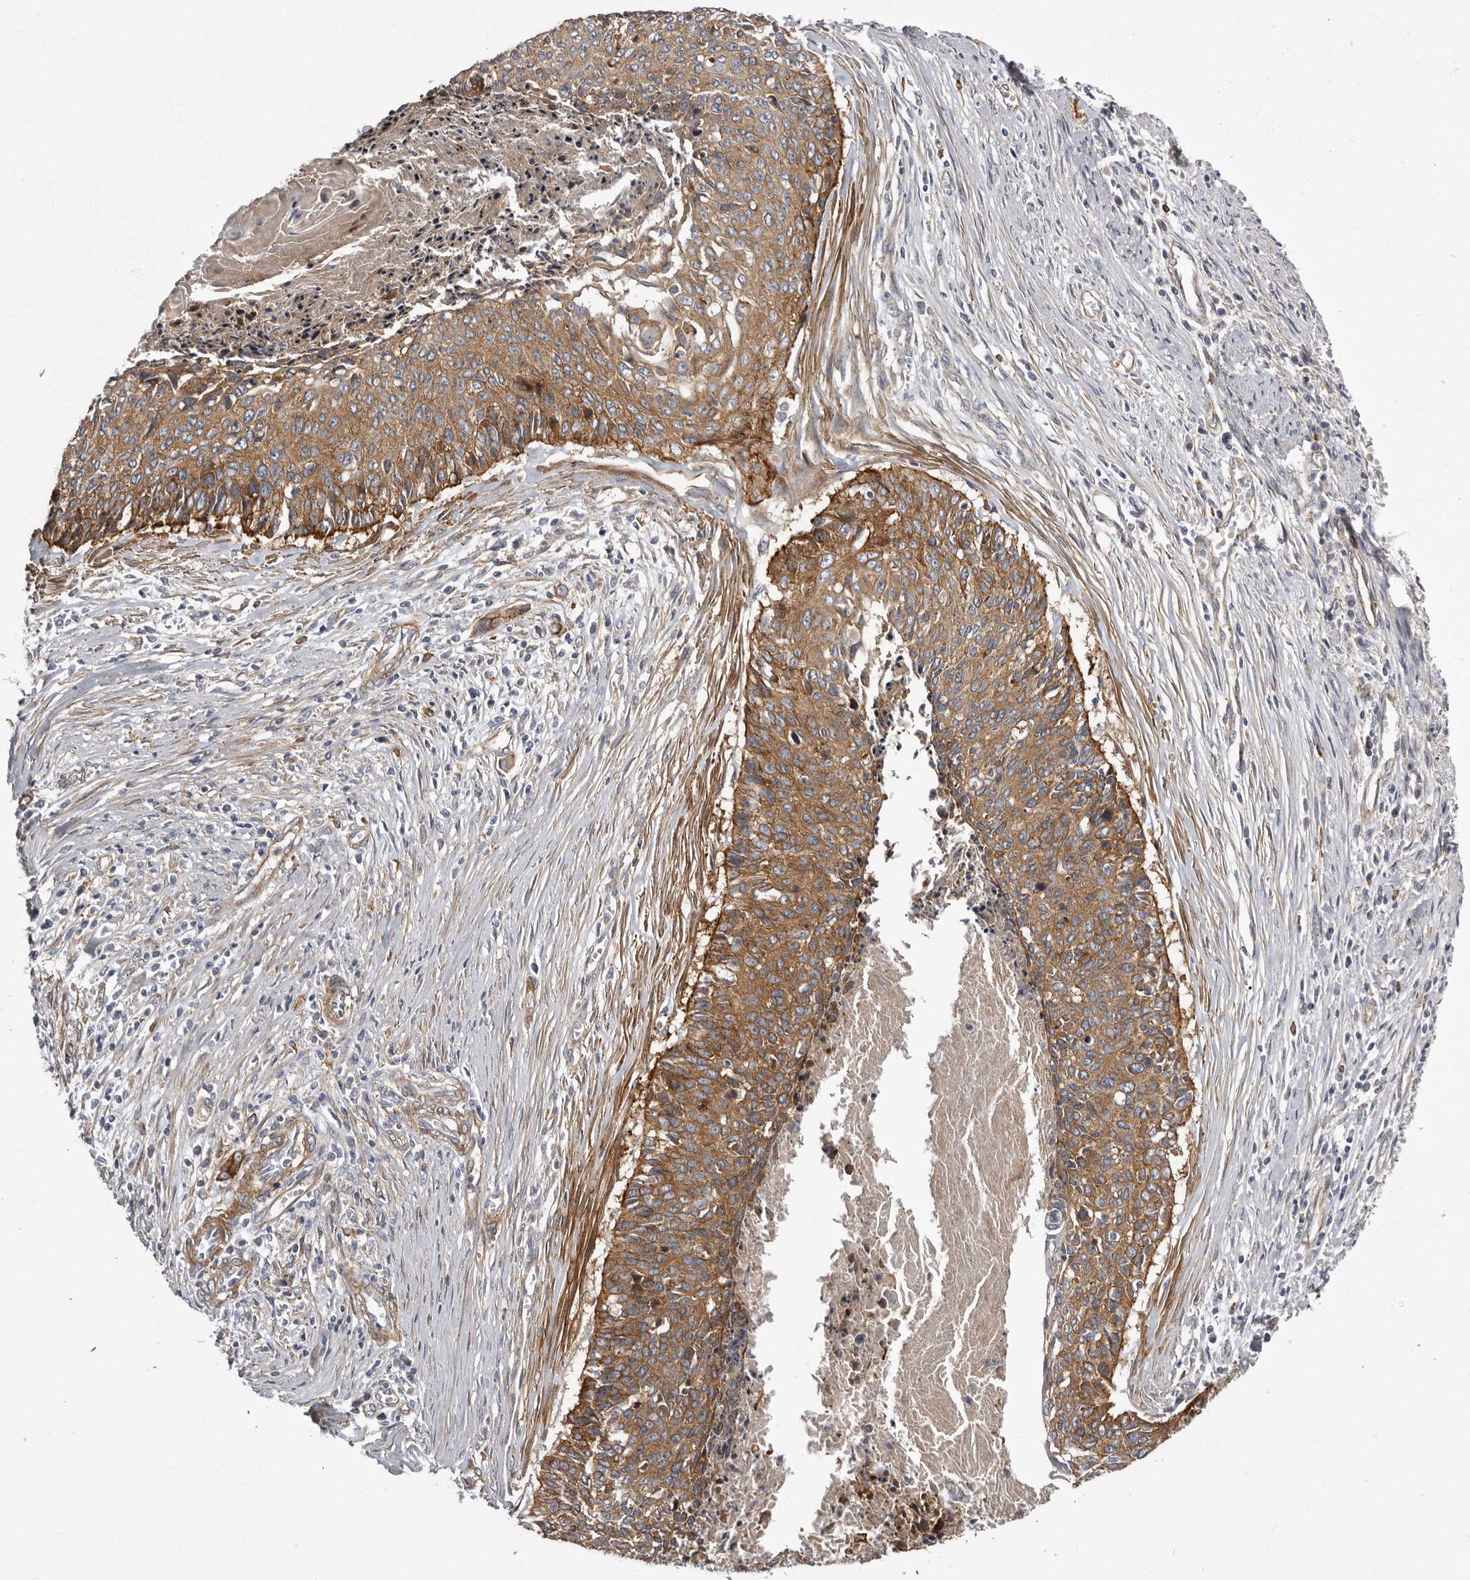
{"staining": {"intensity": "moderate", "quantity": ">75%", "location": "cytoplasmic/membranous"}, "tissue": "cervical cancer", "cell_type": "Tumor cells", "image_type": "cancer", "snomed": [{"axis": "morphology", "description": "Squamous cell carcinoma, NOS"}, {"axis": "topography", "description": "Cervix"}], "caption": "Protein expression analysis of human cervical cancer reveals moderate cytoplasmic/membranous expression in approximately >75% of tumor cells.", "gene": "ENAH", "patient": {"sex": "female", "age": 55}}